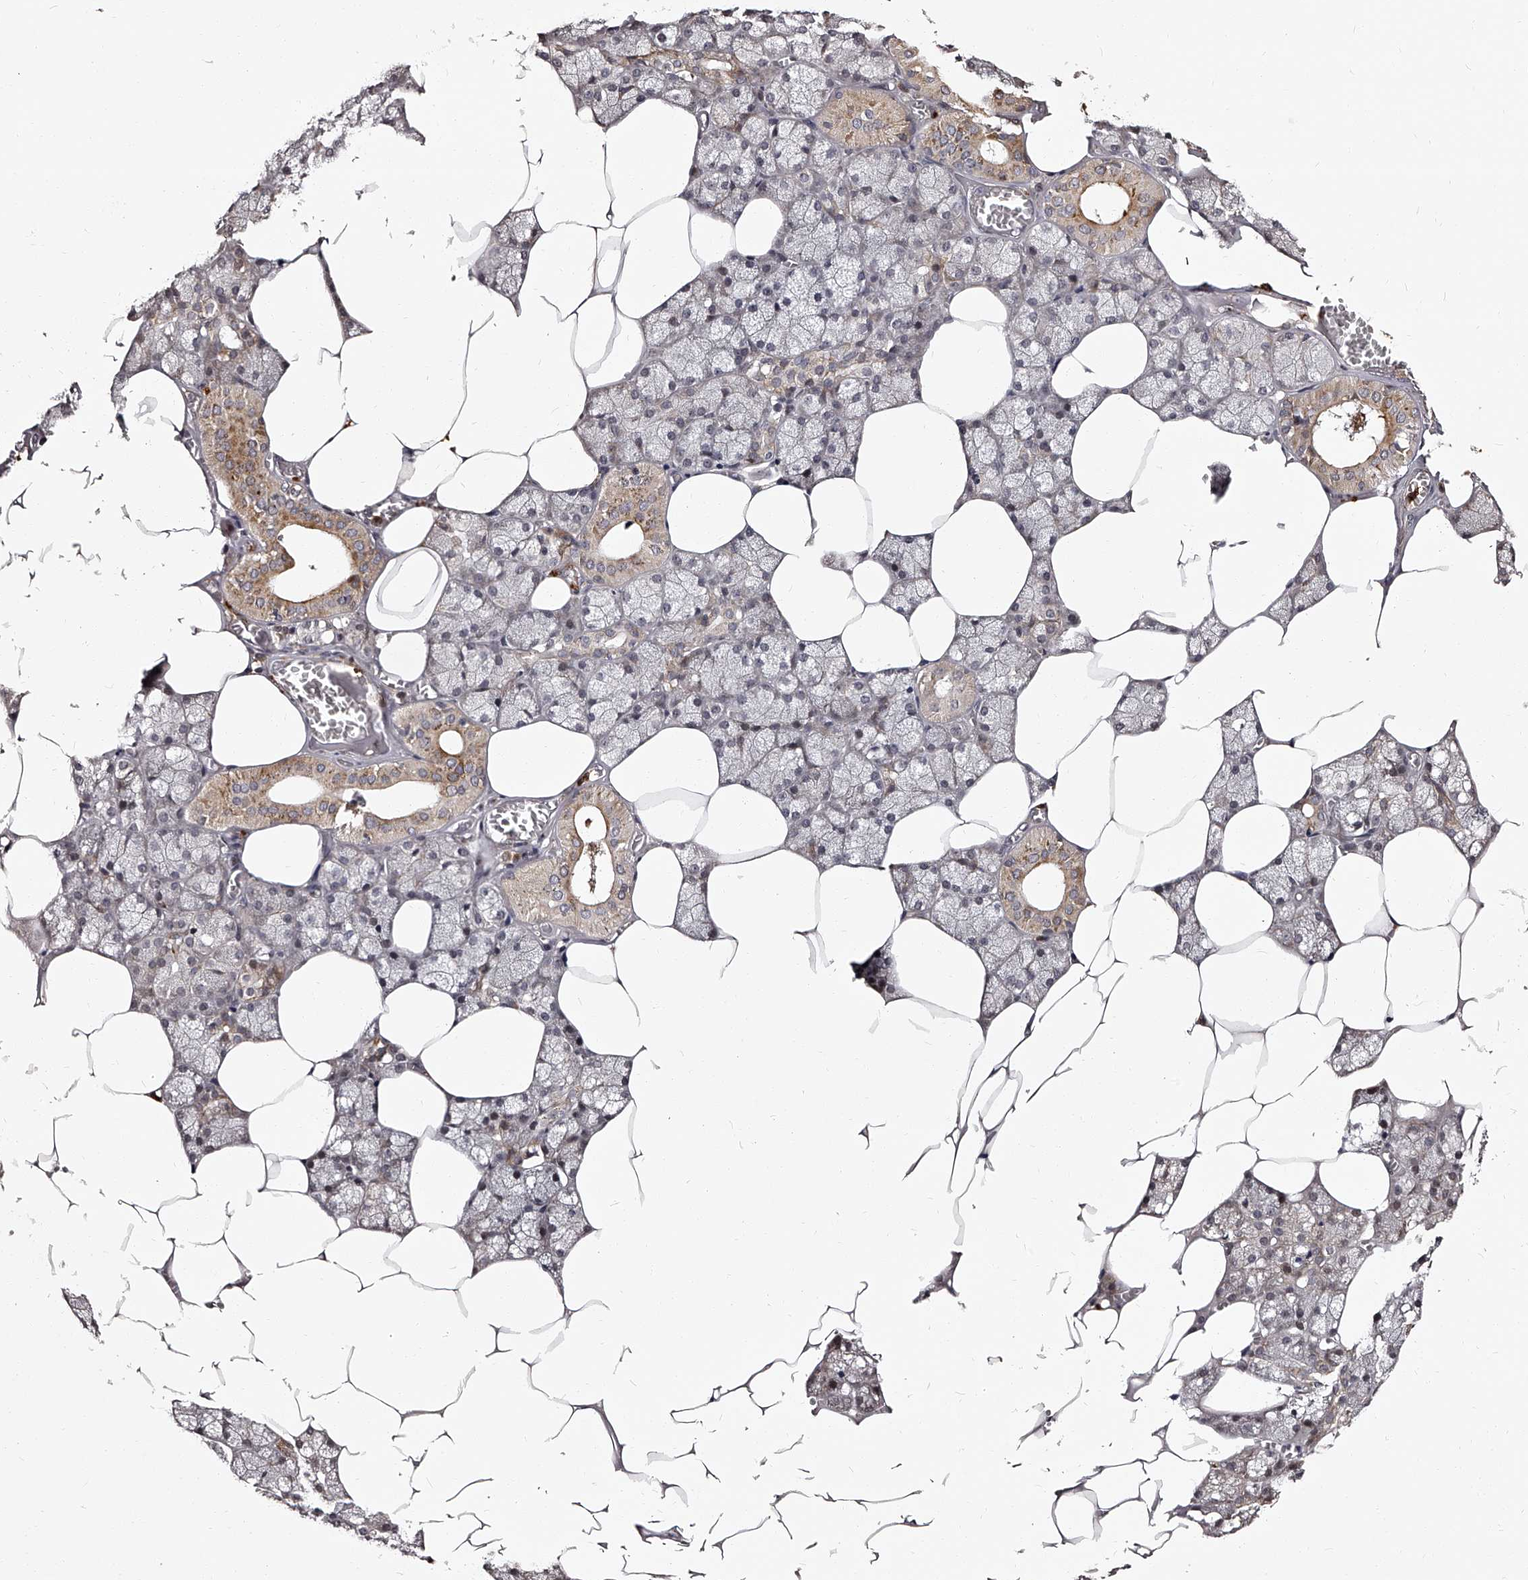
{"staining": {"intensity": "weak", "quantity": "<25%", "location": "cytoplasmic/membranous"}, "tissue": "salivary gland", "cell_type": "Glandular cells", "image_type": "normal", "snomed": [{"axis": "morphology", "description": "Normal tissue, NOS"}, {"axis": "topography", "description": "Salivary gland"}], "caption": "This is a image of immunohistochemistry staining of benign salivary gland, which shows no expression in glandular cells.", "gene": "RSC1A1", "patient": {"sex": "male", "age": 62}}